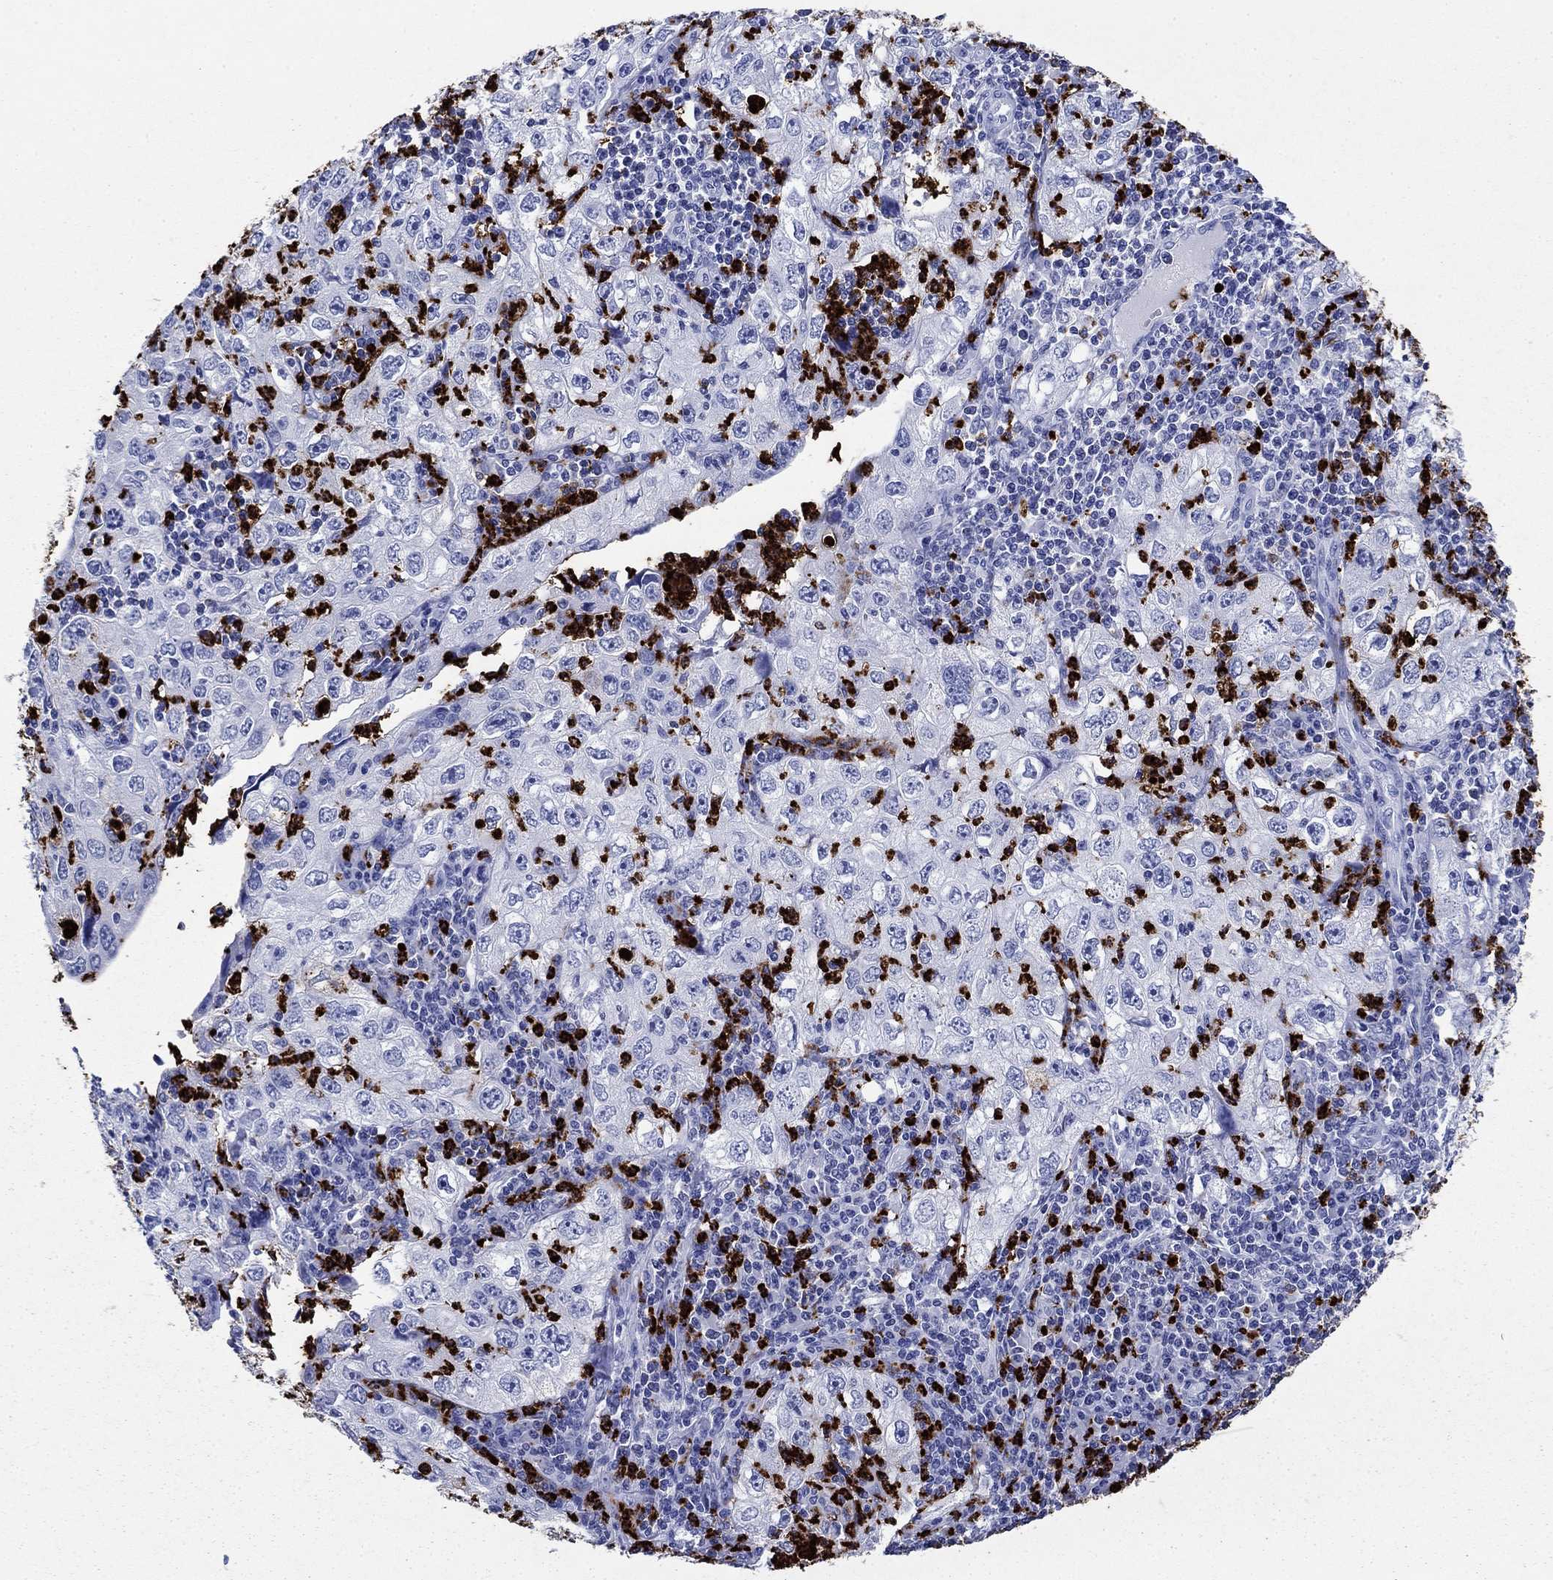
{"staining": {"intensity": "negative", "quantity": "none", "location": "none"}, "tissue": "cervical cancer", "cell_type": "Tumor cells", "image_type": "cancer", "snomed": [{"axis": "morphology", "description": "Squamous cell carcinoma, NOS"}, {"axis": "topography", "description": "Cervix"}], "caption": "A histopathology image of human cervical cancer is negative for staining in tumor cells.", "gene": "AZU1", "patient": {"sex": "female", "age": 24}}